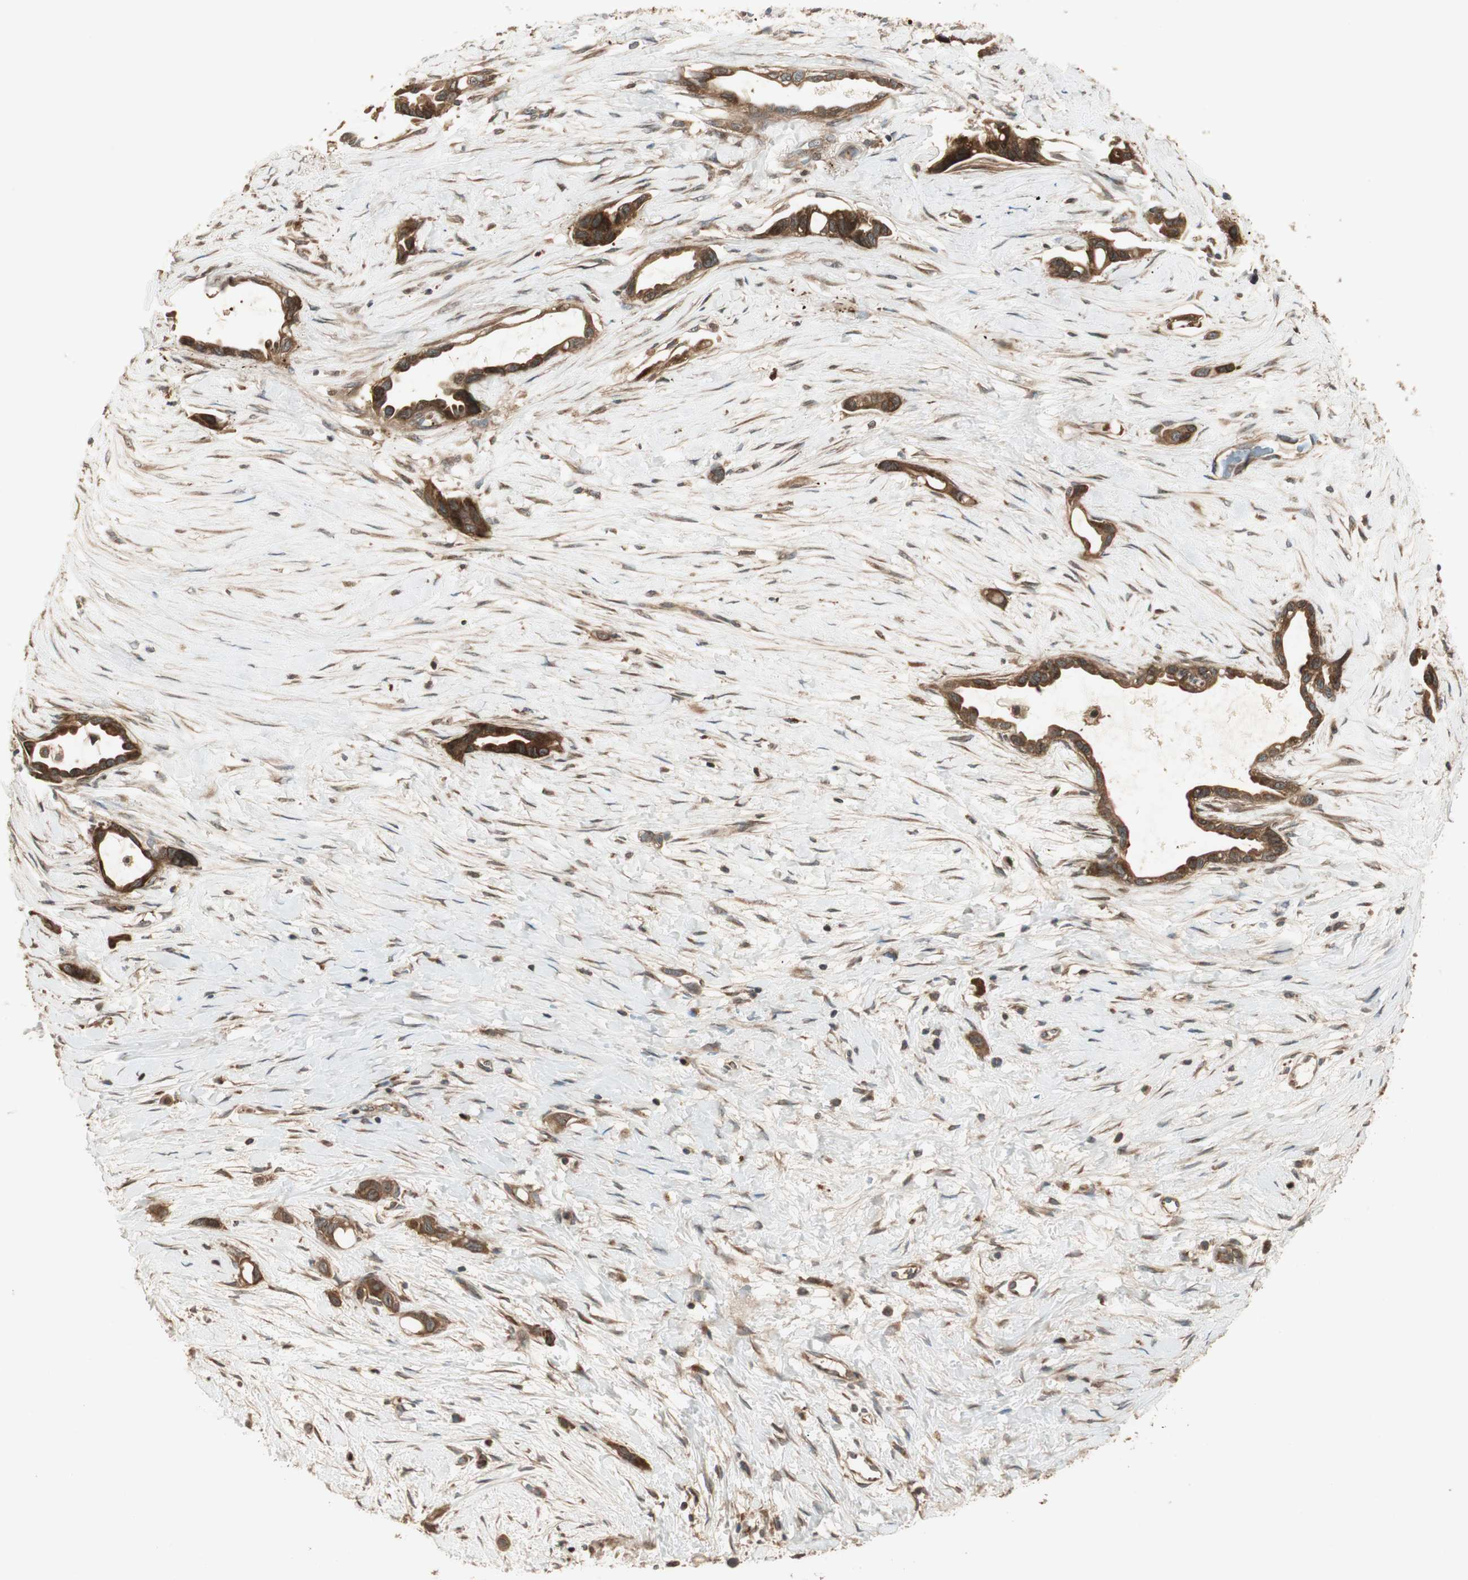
{"staining": {"intensity": "strong", "quantity": ">75%", "location": "cytoplasmic/membranous"}, "tissue": "liver cancer", "cell_type": "Tumor cells", "image_type": "cancer", "snomed": [{"axis": "morphology", "description": "Cholangiocarcinoma"}, {"axis": "topography", "description": "Liver"}], "caption": "IHC histopathology image of neoplastic tissue: cholangiocarcinoma (liver) stained using immunohistochemistry demonstrates high levels of strong protein expression localized specifically in the cytoplasmic/membranous of tumor cells, appearing as a cytoplasmic/membranous brown color.", "gene": "CNOT4", "patient": {"sex": "female", "age": 65}}